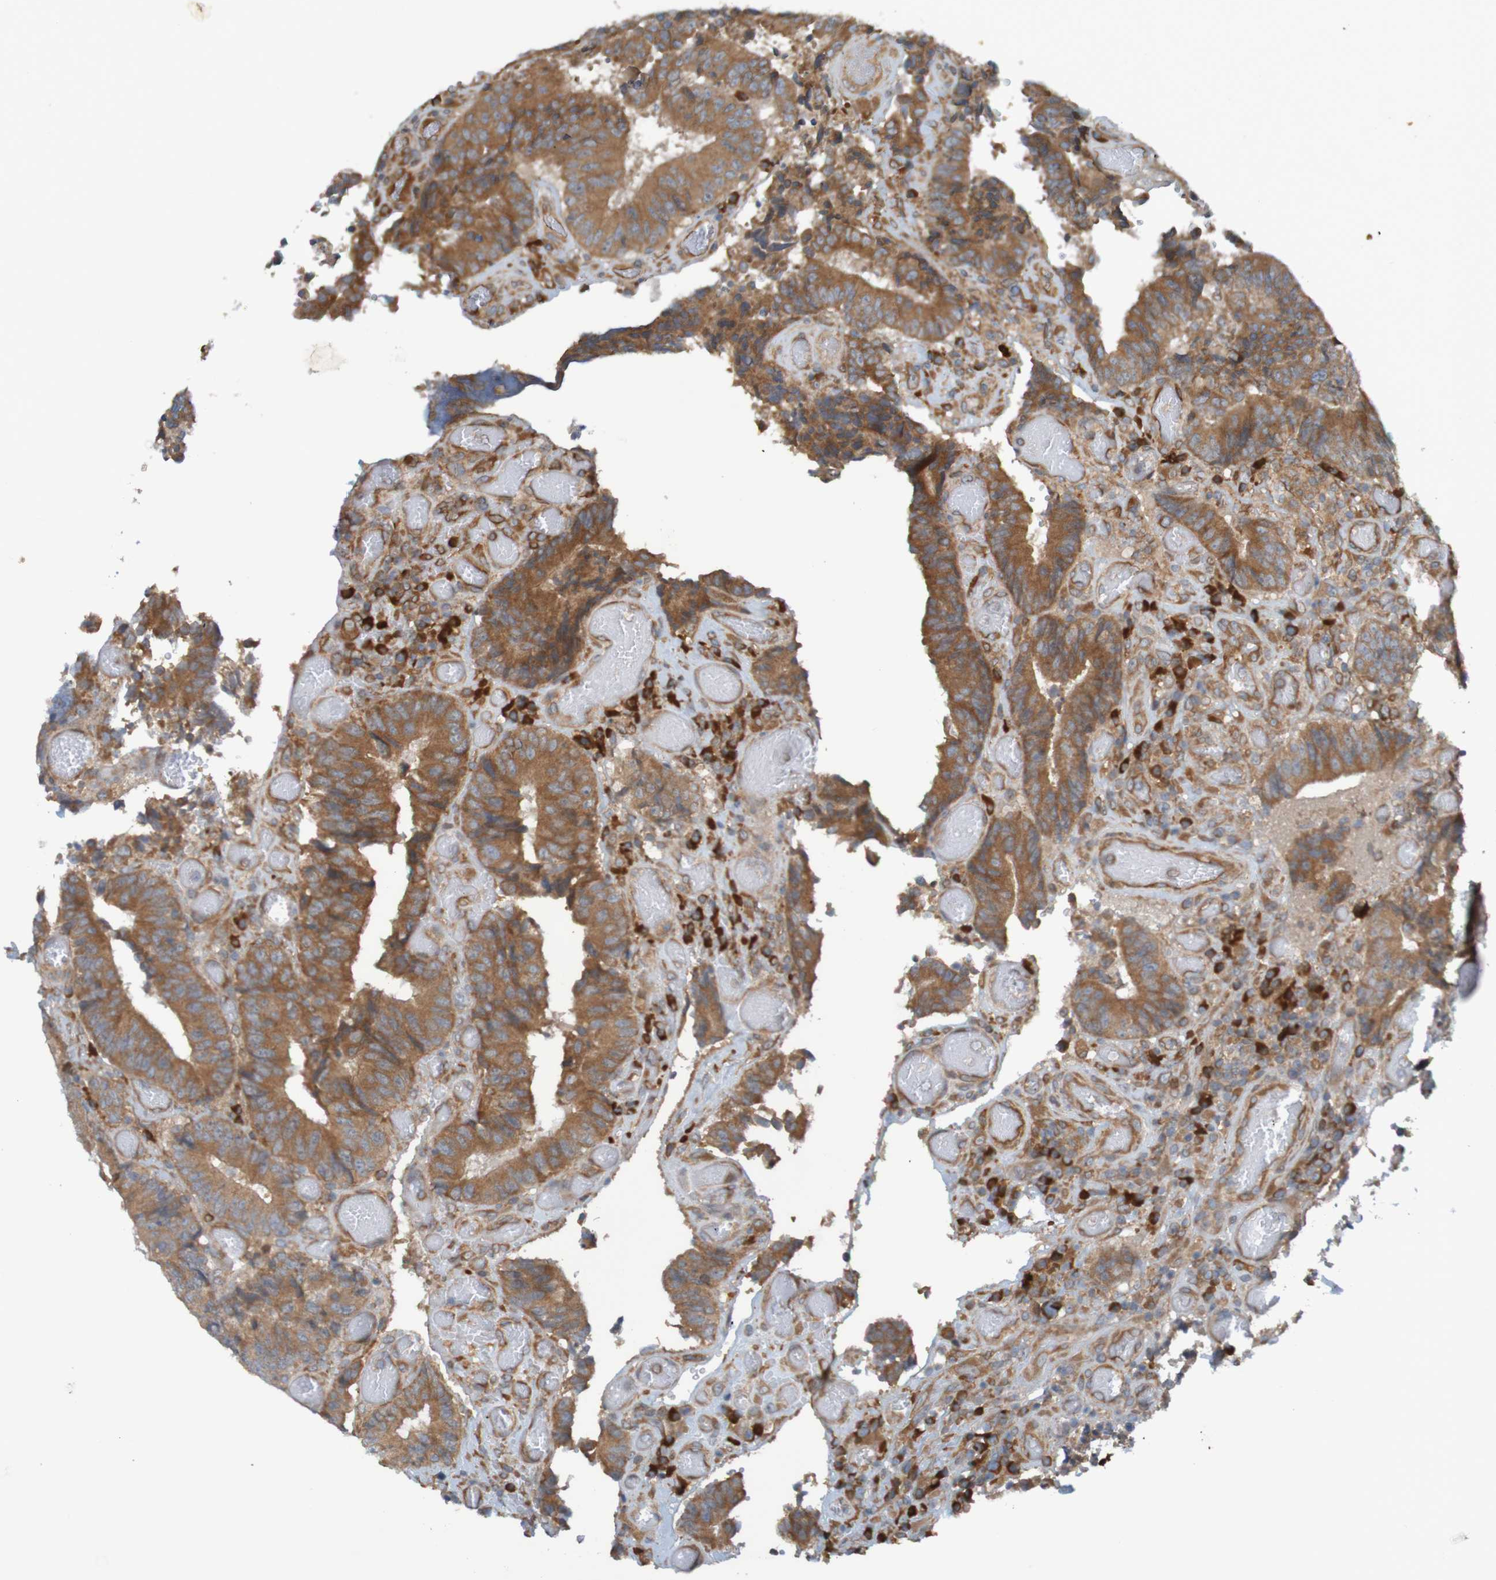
{"staining": {"intensity": "moderate", "quantity": ">75%", "location": "cytoplasmic/membranous"}, "tissue": "colorectal cancer", "cell_type": "Tumor cells", "image_type": "cancer", "snomed": [{"axis": "morphology", "description": "Adenocarcinoma, NOS"}, {"axis": "topography", "description": "Rectum"}], "caption": "This is an image of immunohistochemistry staining of colorectal adenocarcinoma, which shows moderate positivity in the cytoplasmic/membranous of tumor cells.", "gene": "DNAJC4", "patient": {"sex": "male", "age": 72}}